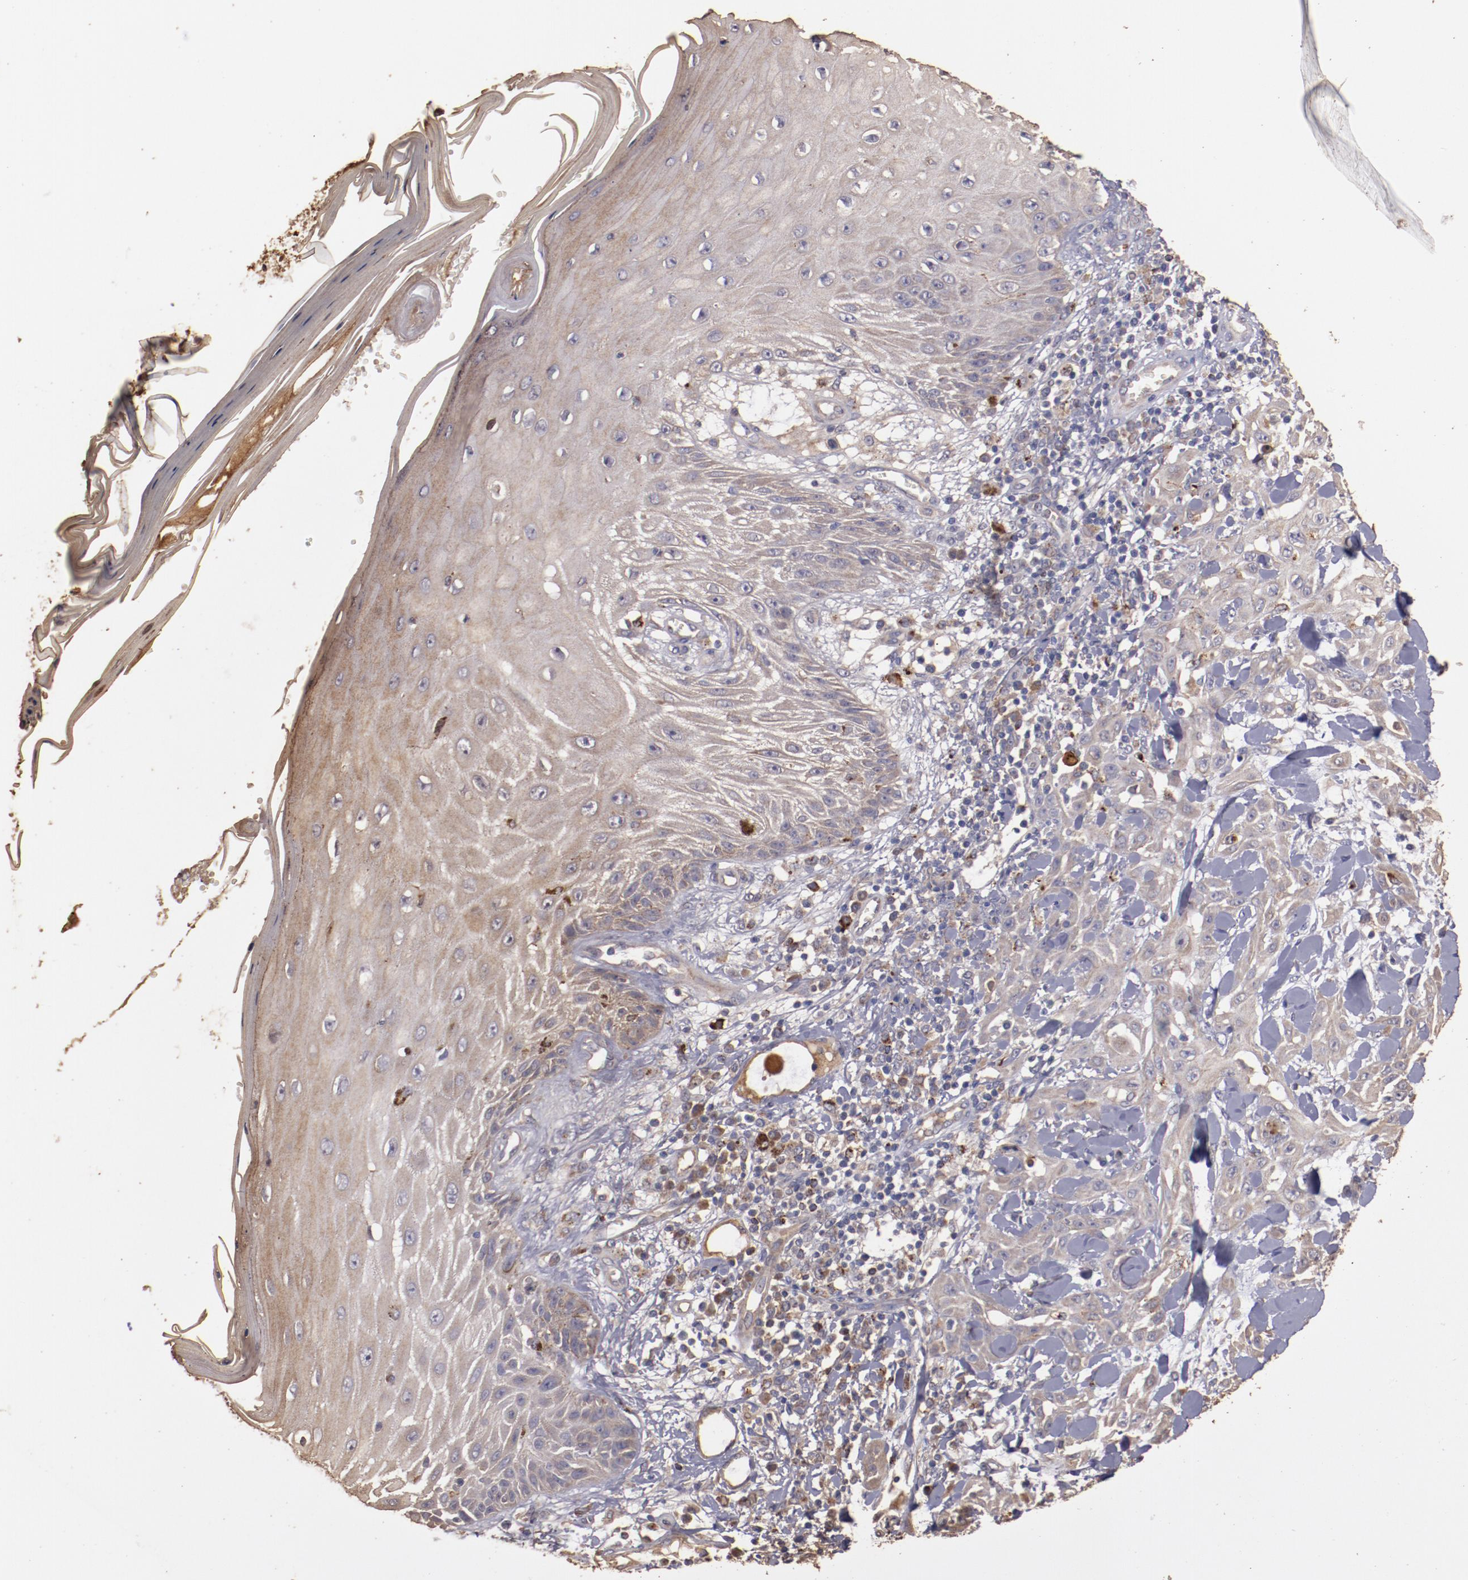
{"staining": {"intensity": "weak", "quantity": ">75%", "location": "cytoplasmic/membranous"}, "tissue": "skin cancer", "cell_type": "Tumor cells", "image_type": "cancer", "snomed": [{"axis": "morphology", "description": "Squamous cell carcinoma, NOS"}, {"axis": "topography", "description": "Skin"}], "caption": "Skin cancer was stained to show a protein in brown. There is low levels of weak cytoplasmic/membranous positivity in about >75% of tumor cells.", "gene": "SRRD", "patient": {"sex": "male", "age": 24}}